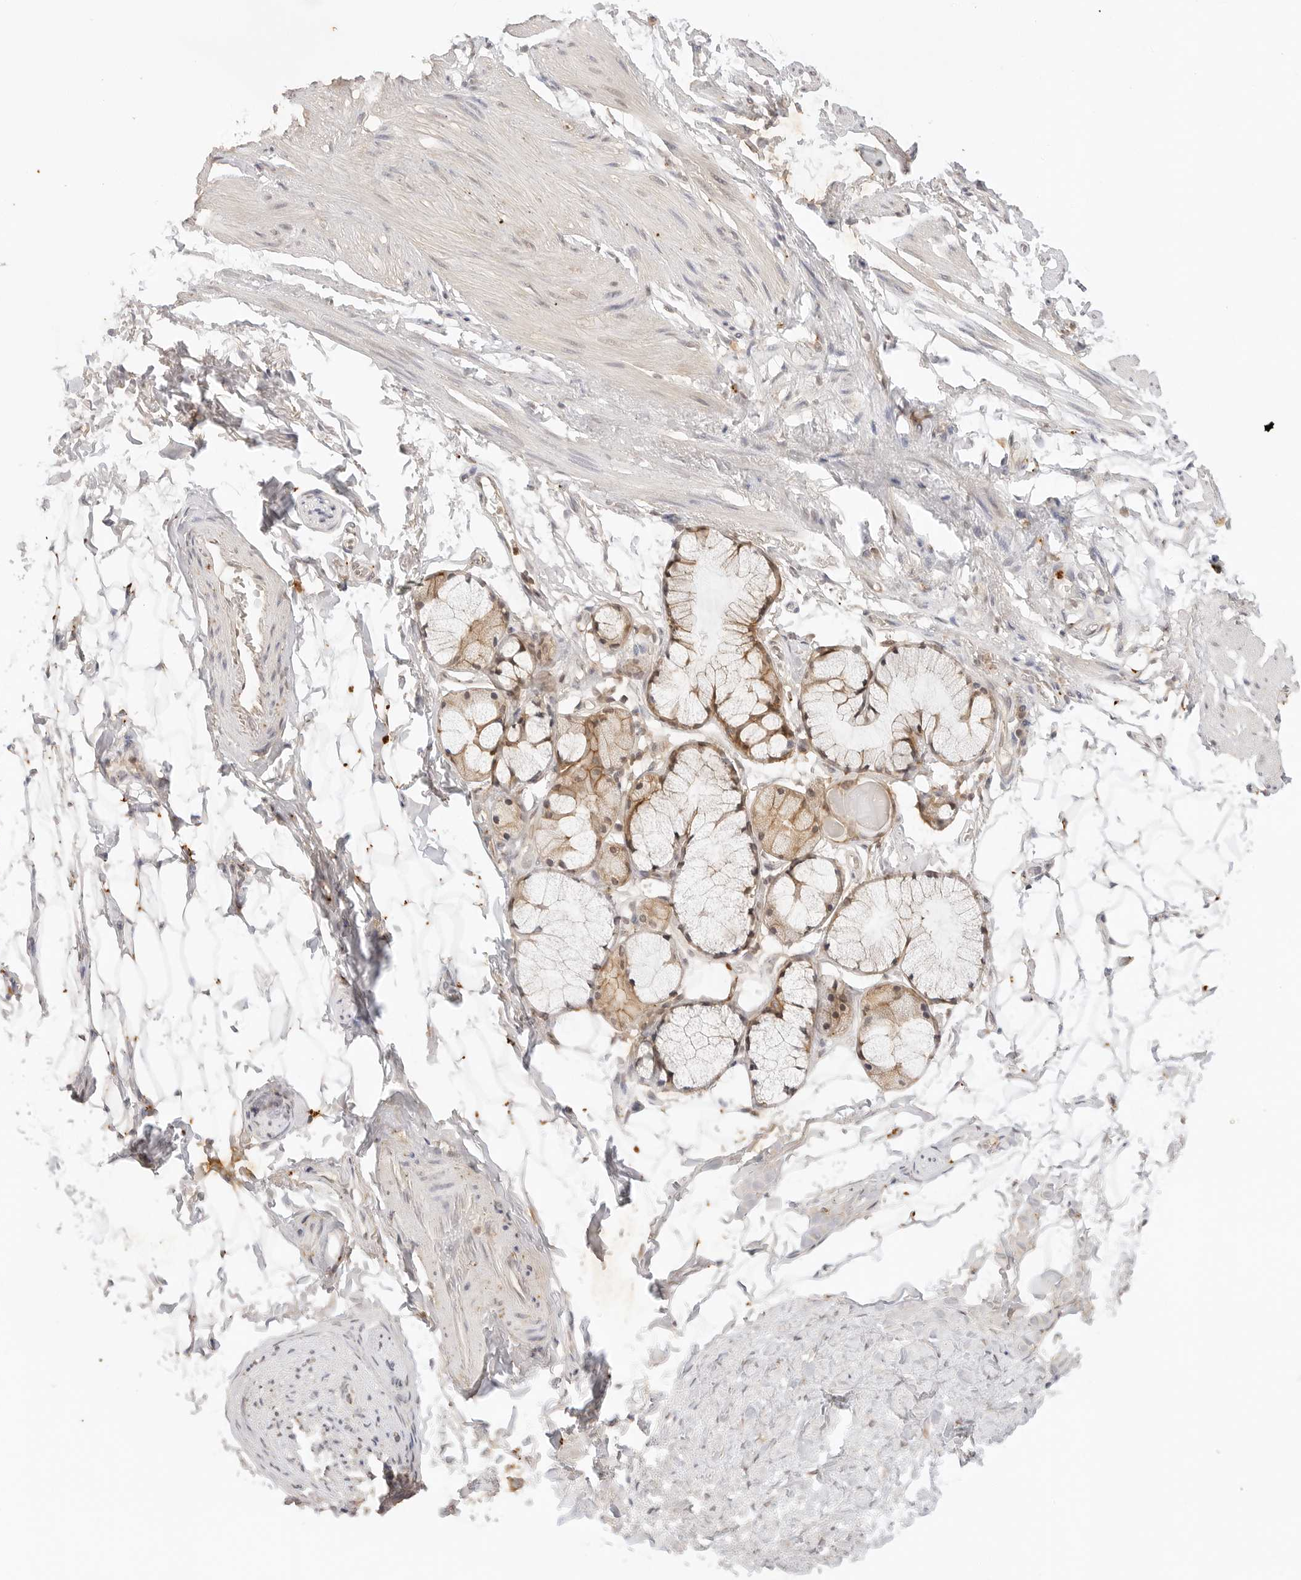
{"staining": {"intensity": "weak", "quantity": "25%-75%", "location": "cytoplasmic/membranous"}, "tissue": "adipose tissue", "cell_type": "Adipocytes", "image_type": "normal", "snomed": [{"axis": "morphology", "description": "Normal tissue, NOS"}, {"axis": "topography", "description": "Cartilage tissue"}, {"axis": "topography", "description": "Bronchus"}], "caption": "Immunohistochemical staining of benign adipose tissue reveals weak cytoplasmic/membranous protein positivity in about 25%-75% of adipocytes.", "gene": "EPHA1", "patient": {"sex": "female", "age": 73}}